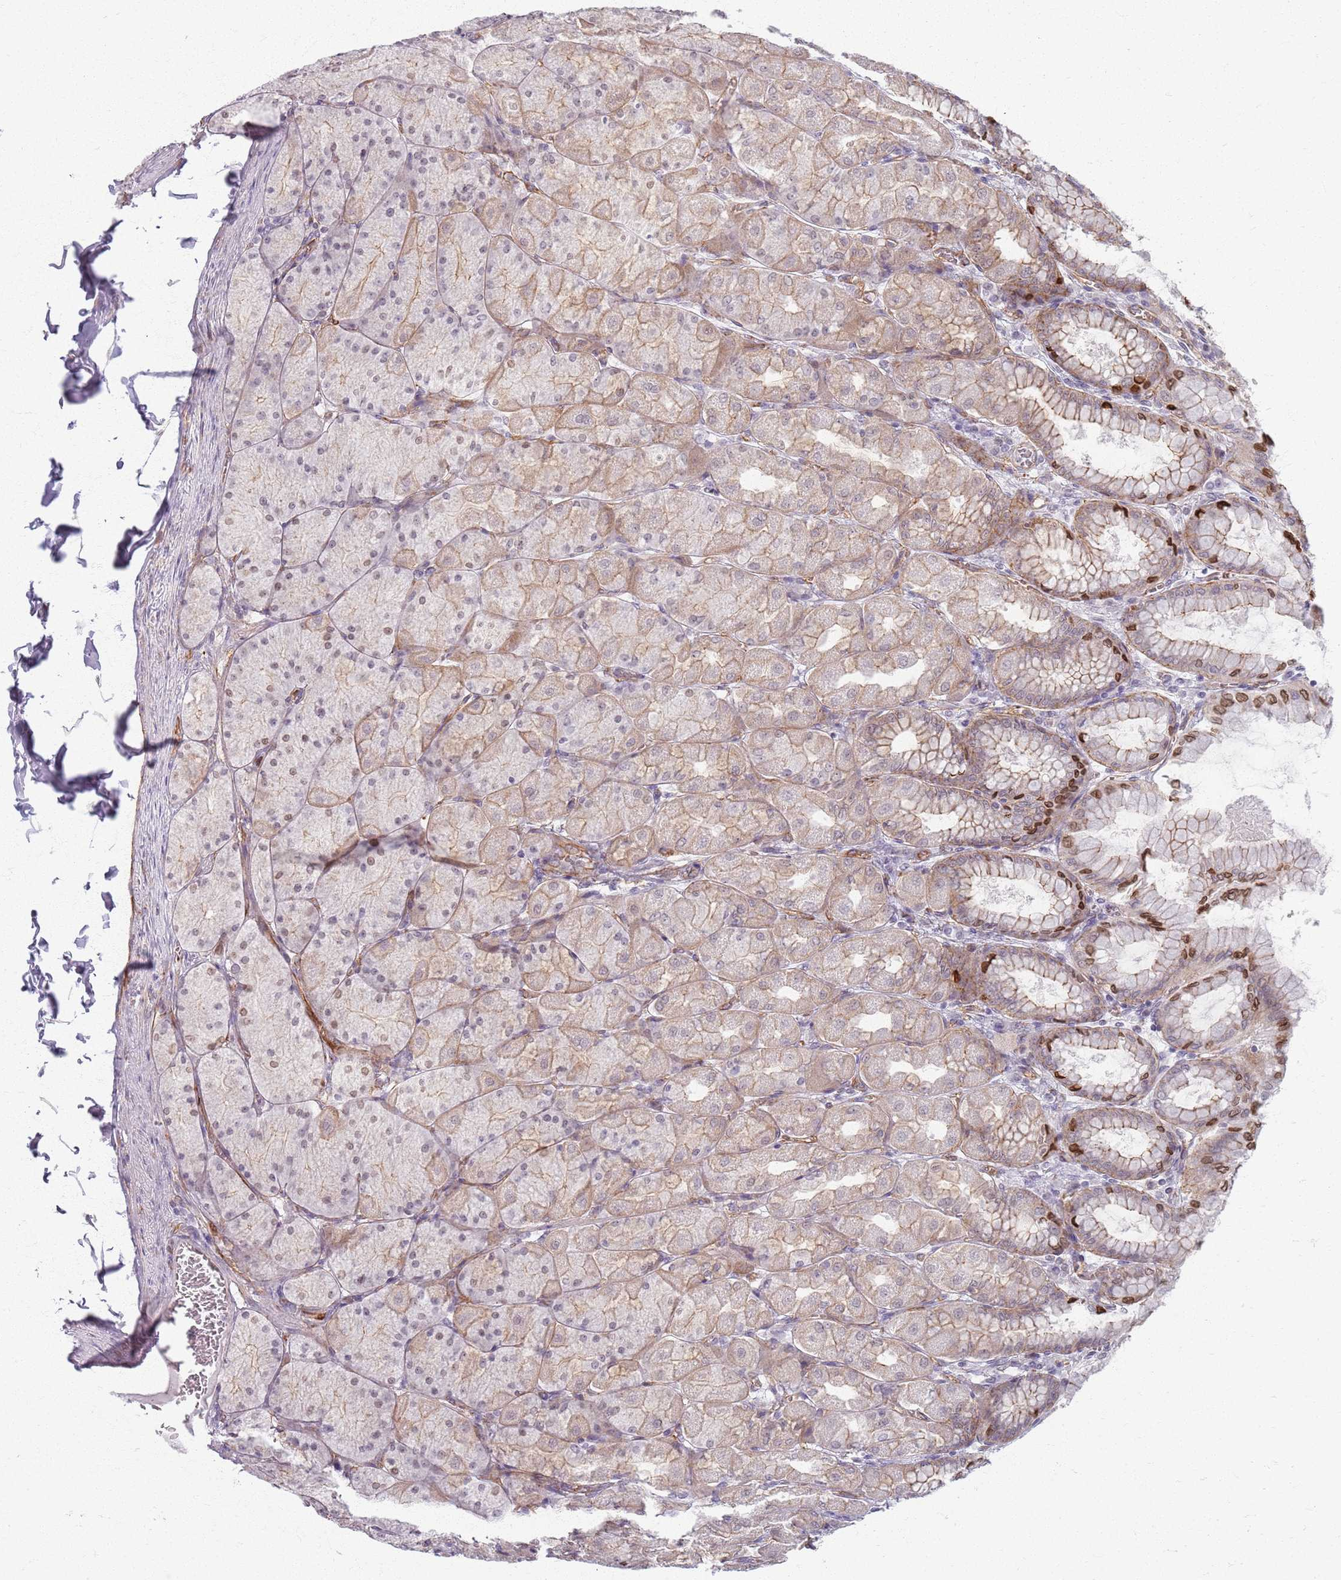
{"staining": {"intensity": "moderate", "quantity": ">75%", "location": "cytoplasmic/membranous,nuclear"}, "tissue": "stomach", "cell_type": "Glandular cells", "image_type": "normal", "snomed": [{"axis": "morphology", "description": "Normal tissue, NOS"}, {"axis": "topography", "description": "Stomach, upper"}], "caption": "The photomicrograph reveals immunohistochemical staining of unremarkable stomach. There is moderate cytoplasmic/membranous,nuclear expression is present in about >75% of glandular cells. The protein is stained brown, and the nuclei are stained in blue (DAB (3,3'-diaminobenzidine) IHC with brightfield microscopy, high magnification).", "gene": "KCNA5", "patient": {"sex": "female", "age": 56}}